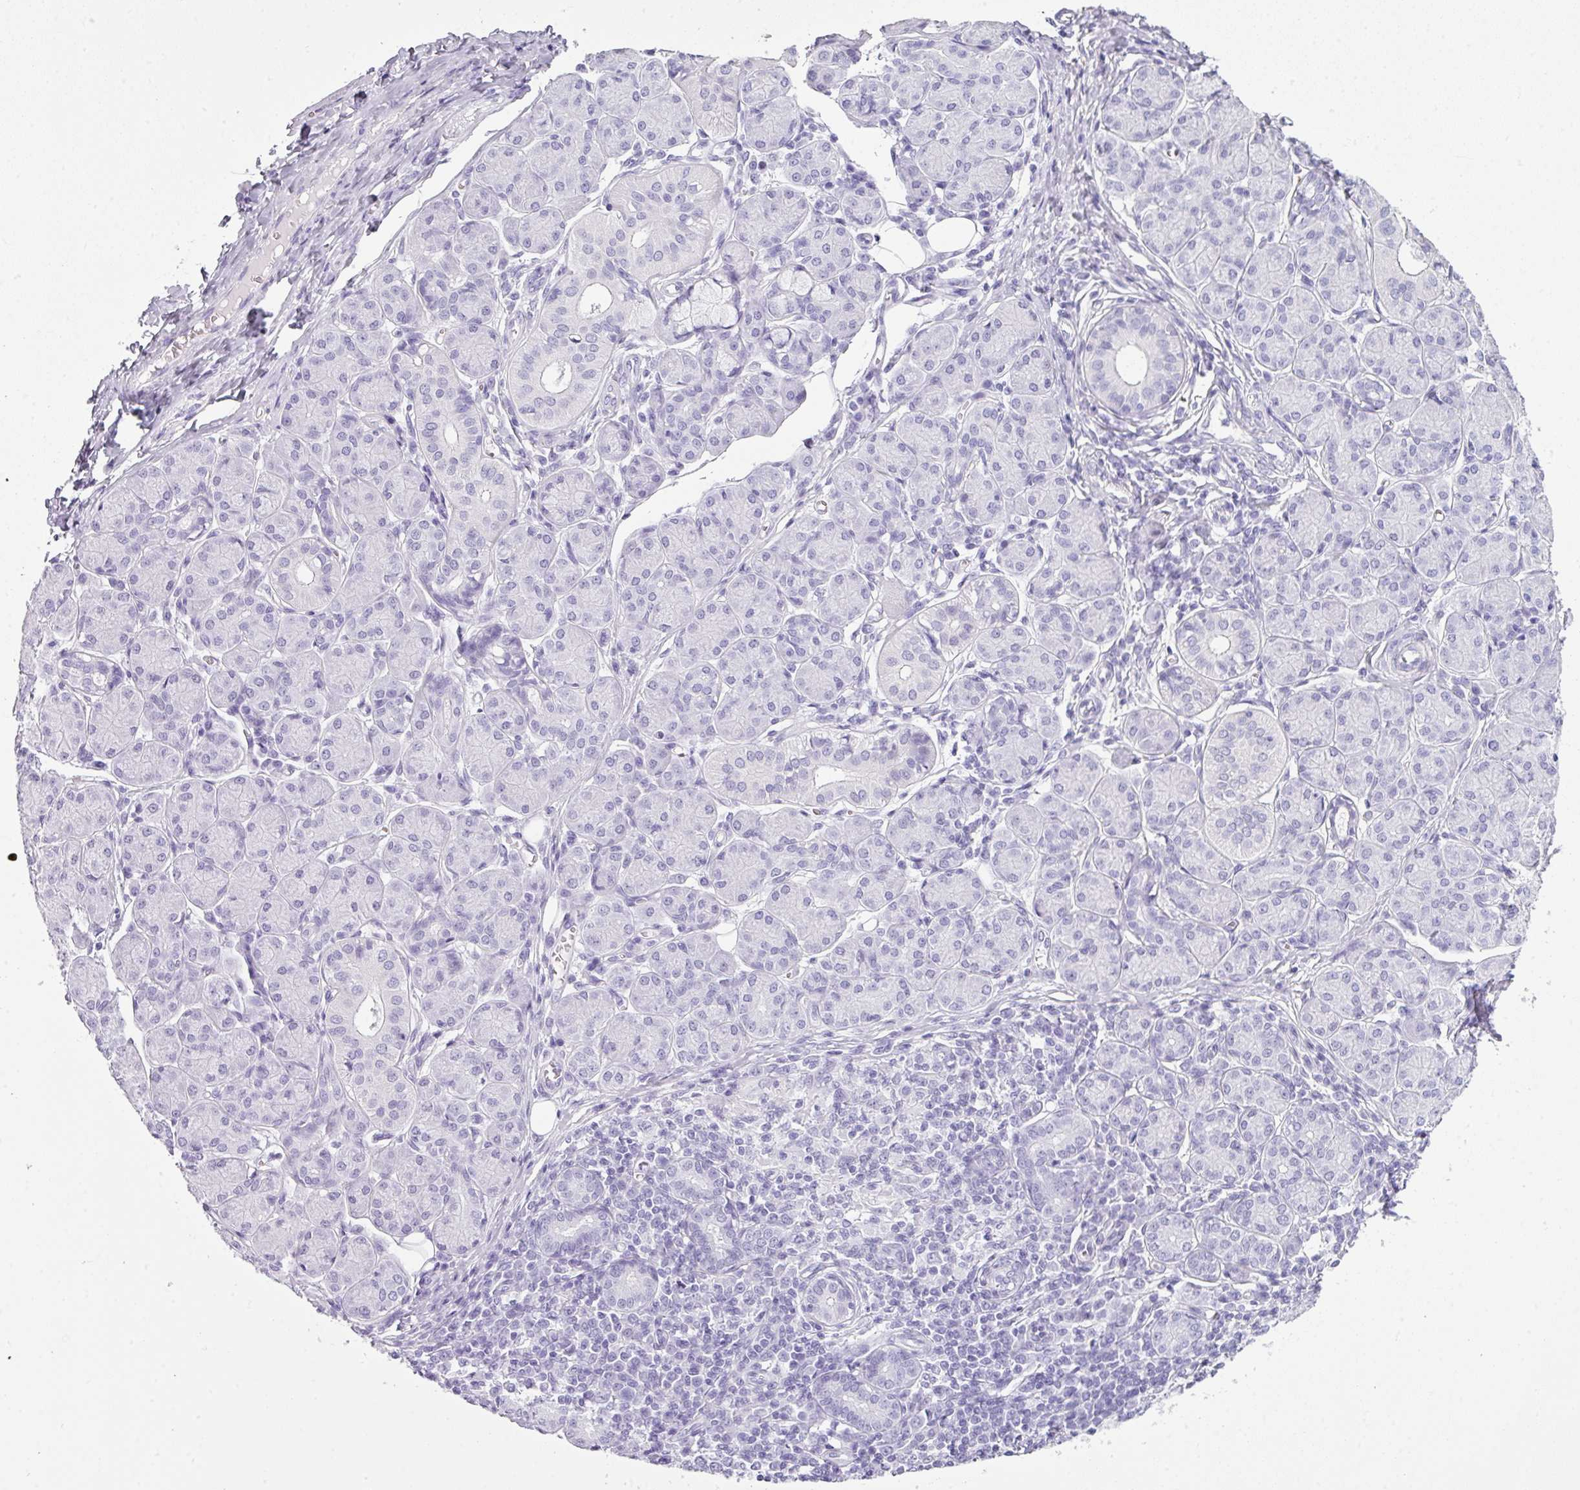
{"staining": {"intensity": "negative", "quantity": "none", "location": "none"}, "tissue": "salivary gland", "cell_type": "Glandular cells", "image_type": "normal", "snomed": [{"axis": "morphology", "description": "Normal tissue, NOS"}, {"axis": "morphology", "description": "Inflammation, NOS"}, {"axis": "topography", "description": "Lymph node"}, {"axis": "topography", "description": "Salivary gland"}], "caption": "DAB (3,3'-diaminobenzidine) immunohistochemical staining of benign human salivary gland shows no significant positivity in glandular cells.", "gene": "SCT", "patient": {"sex": "male", "age": 3}}